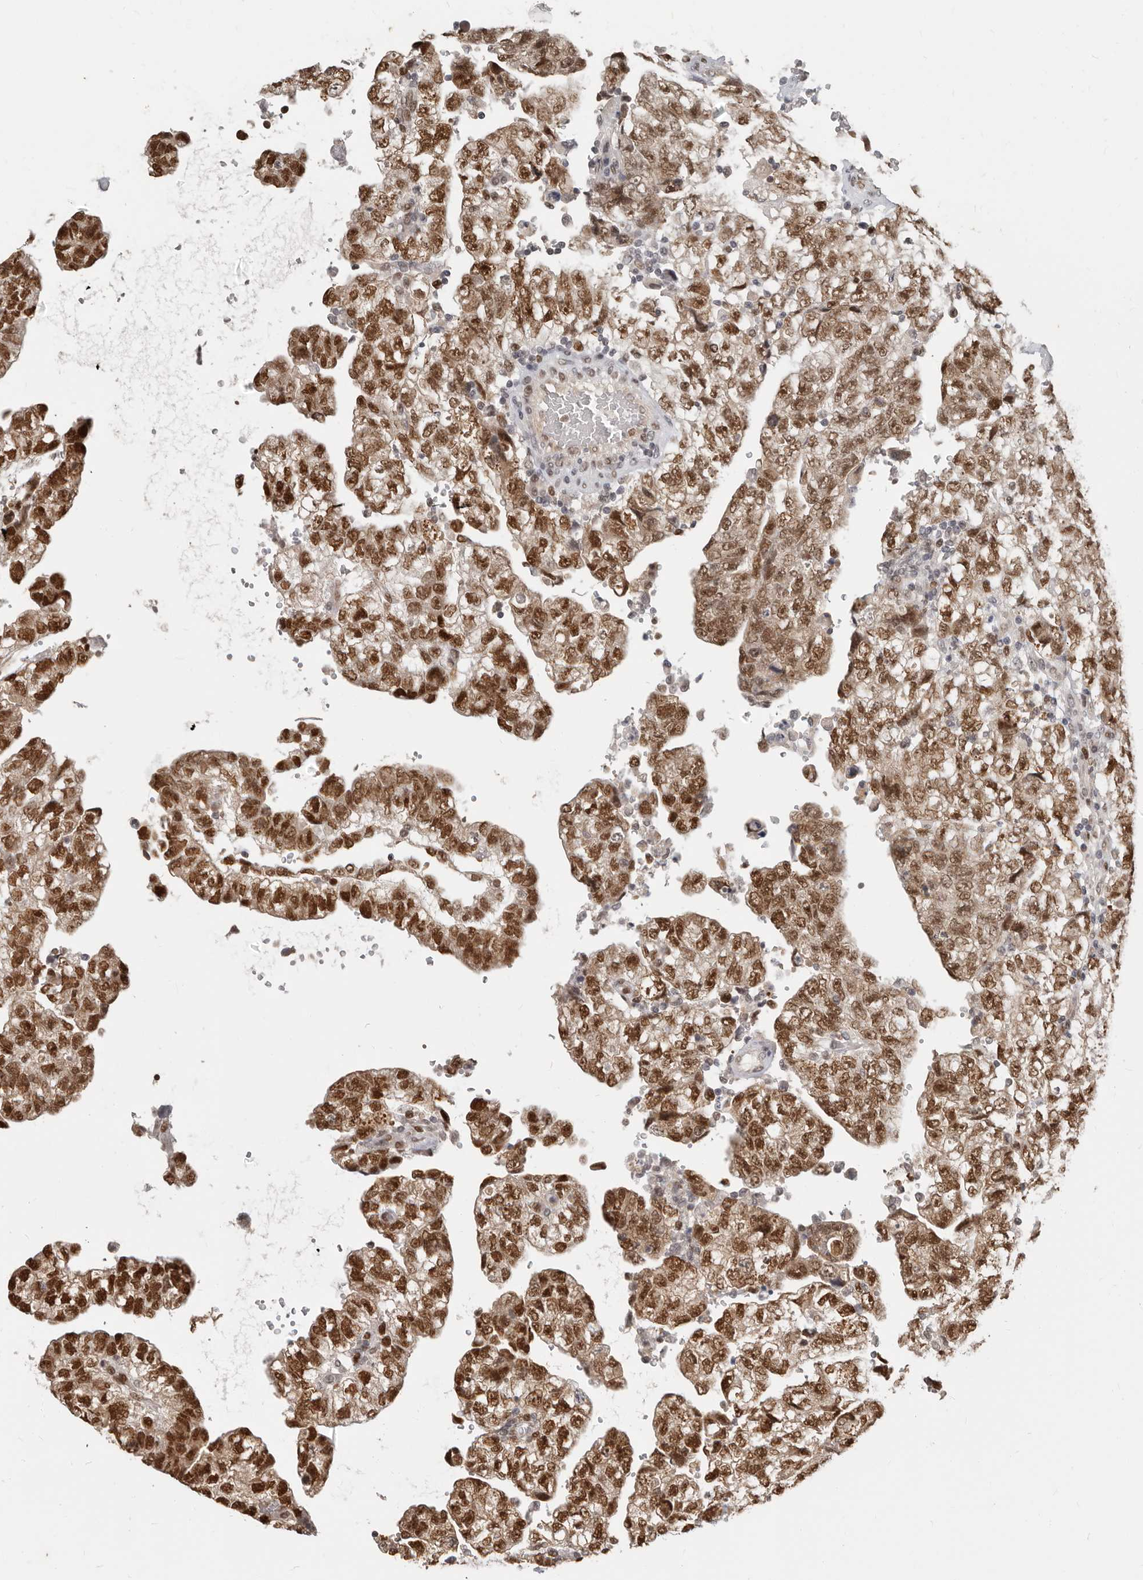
{"staining": {"intensity": "strong", "quantity": ">75%", "location": "nuclear"}, "tissue": "testis cancer", "cell_type": "Tumor cells", "image_type": "cancer", "snomed": [{"axis": "morphology", "description": "Carcinoma, Embryonal, NOS"}, {"axis": "topography", "description": "Testis"}], "caption": "The histopathology image exhibits immunohistochemical staining of testis embryonal carcinoma. There is strong nuclear expression is seen in approximately >75% of tumor cells.", "gene": "RFC2", "patient": {"sex": "male", "age": 36}}